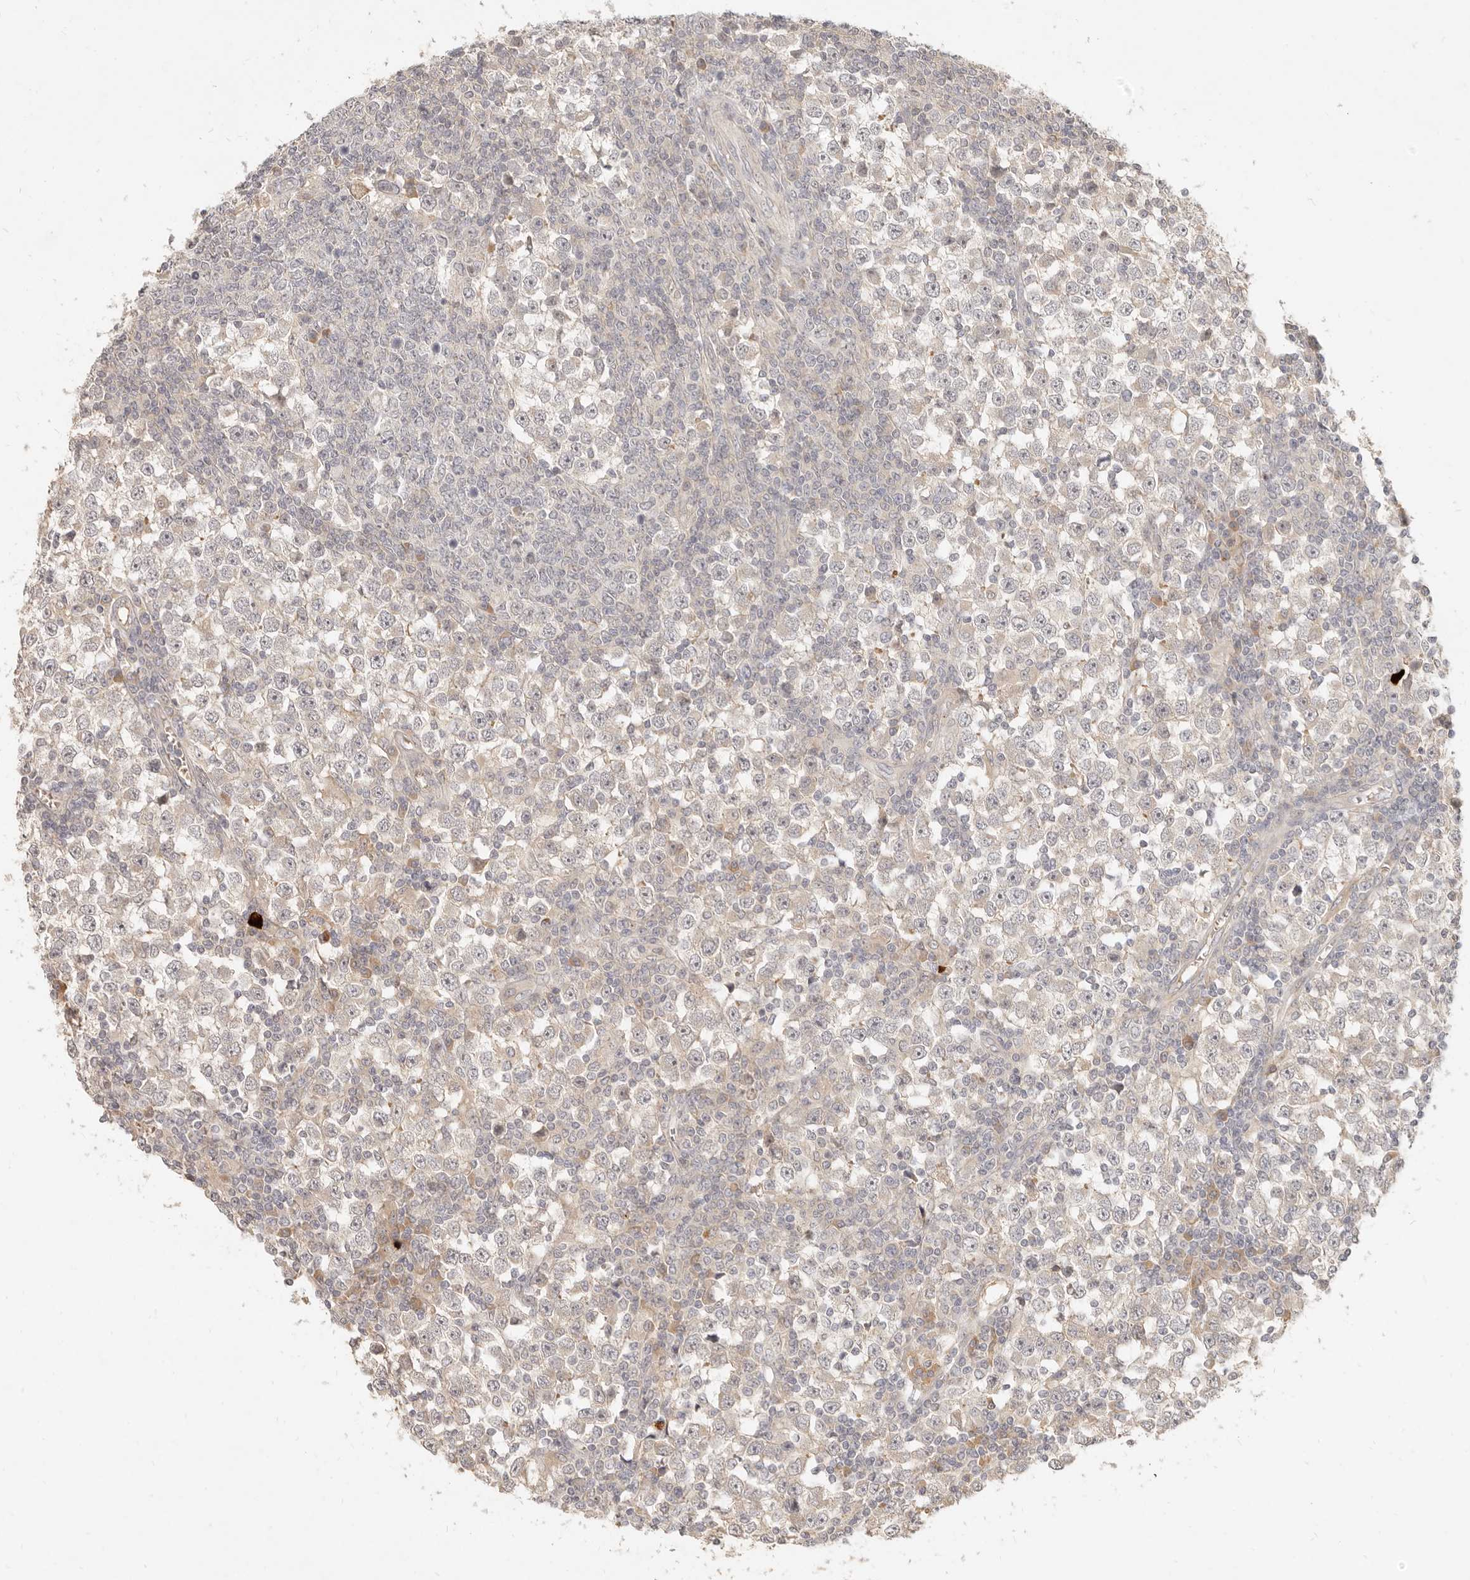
{"staining": {"intensity": "weak", "quantity": "<25%", "location": "cytoplasmic/membranous"}, "tissue": "testis cancer", "cell_type": "Tumor cells", "image_type": "cancer", "snomed": [{"axis": "morphology", "description": "Seminoma, NOS"}, {"axis": "topography", "description": "Testis"}], "caption": "Immunohistochemistry (IHC) micrograph of neoplastic tissue: human testis cancer (seminoma) stained with DAB (3,3'-diaminobenzidine) displays no significant protein expression in tumor cells.", "gene": "UBXN11", "patient": {"sex": "male", "age": 65}}